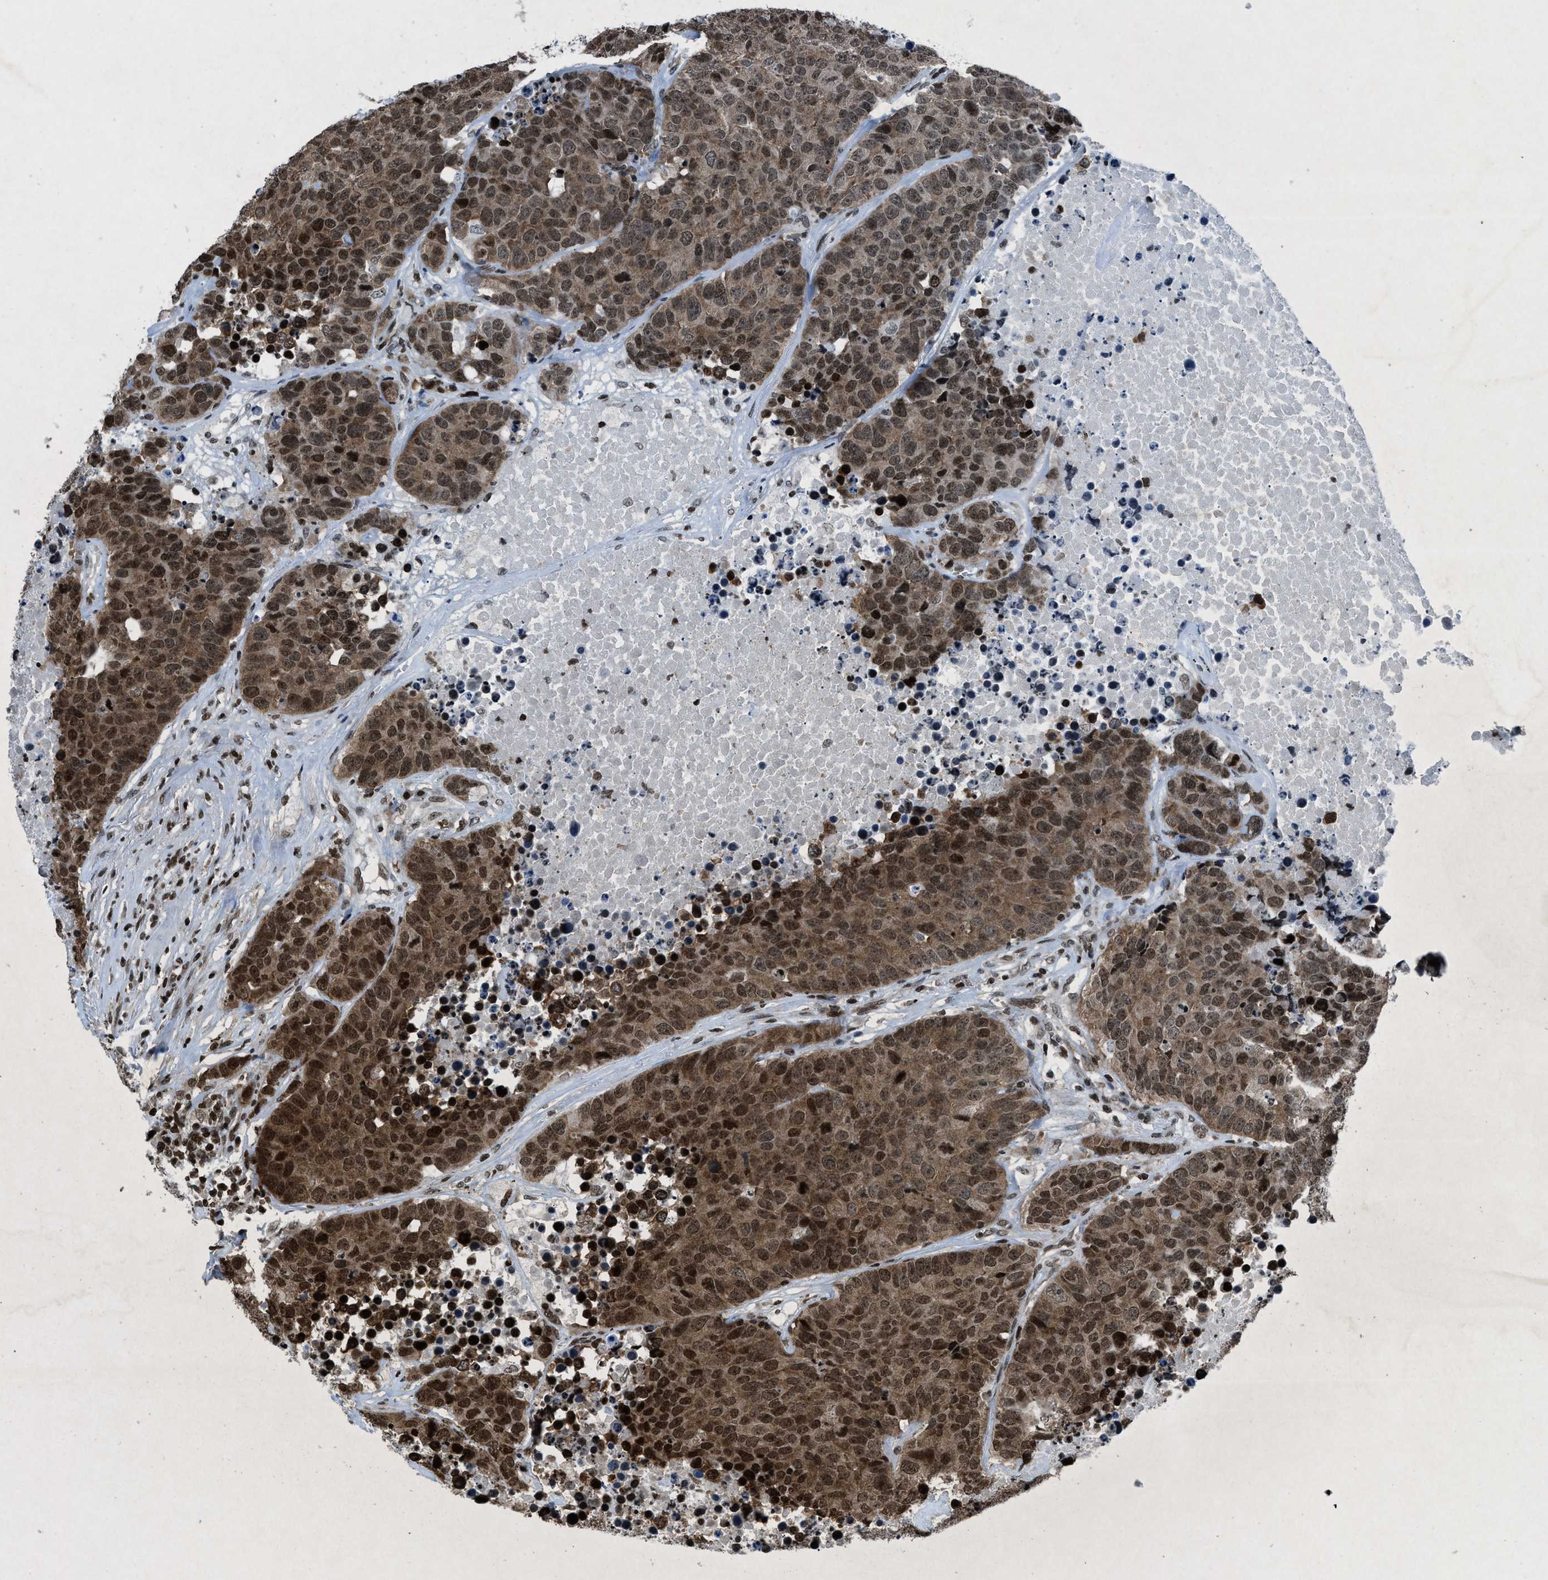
{"staining": {"intensity": "moderate", "quantity": ">75%", "location": "cytoplasmic/membranous,nuclear"}, "tissue": "carcinoid", "cell_type": "Tumor cells", "image_type": "cancer", "snomed": [{"axis": "morphology", "description": "Carcinoid, malignant, NOS"}, {"axis": "topography", "description": "Lung"}], "caption": "Moderate cytoplasmic/membranous and nuclear expression is identified in about >75% of tumor cells in carcinoid.", "gene": "NXF1", "patient": {"sex": "male", "age": 60}}